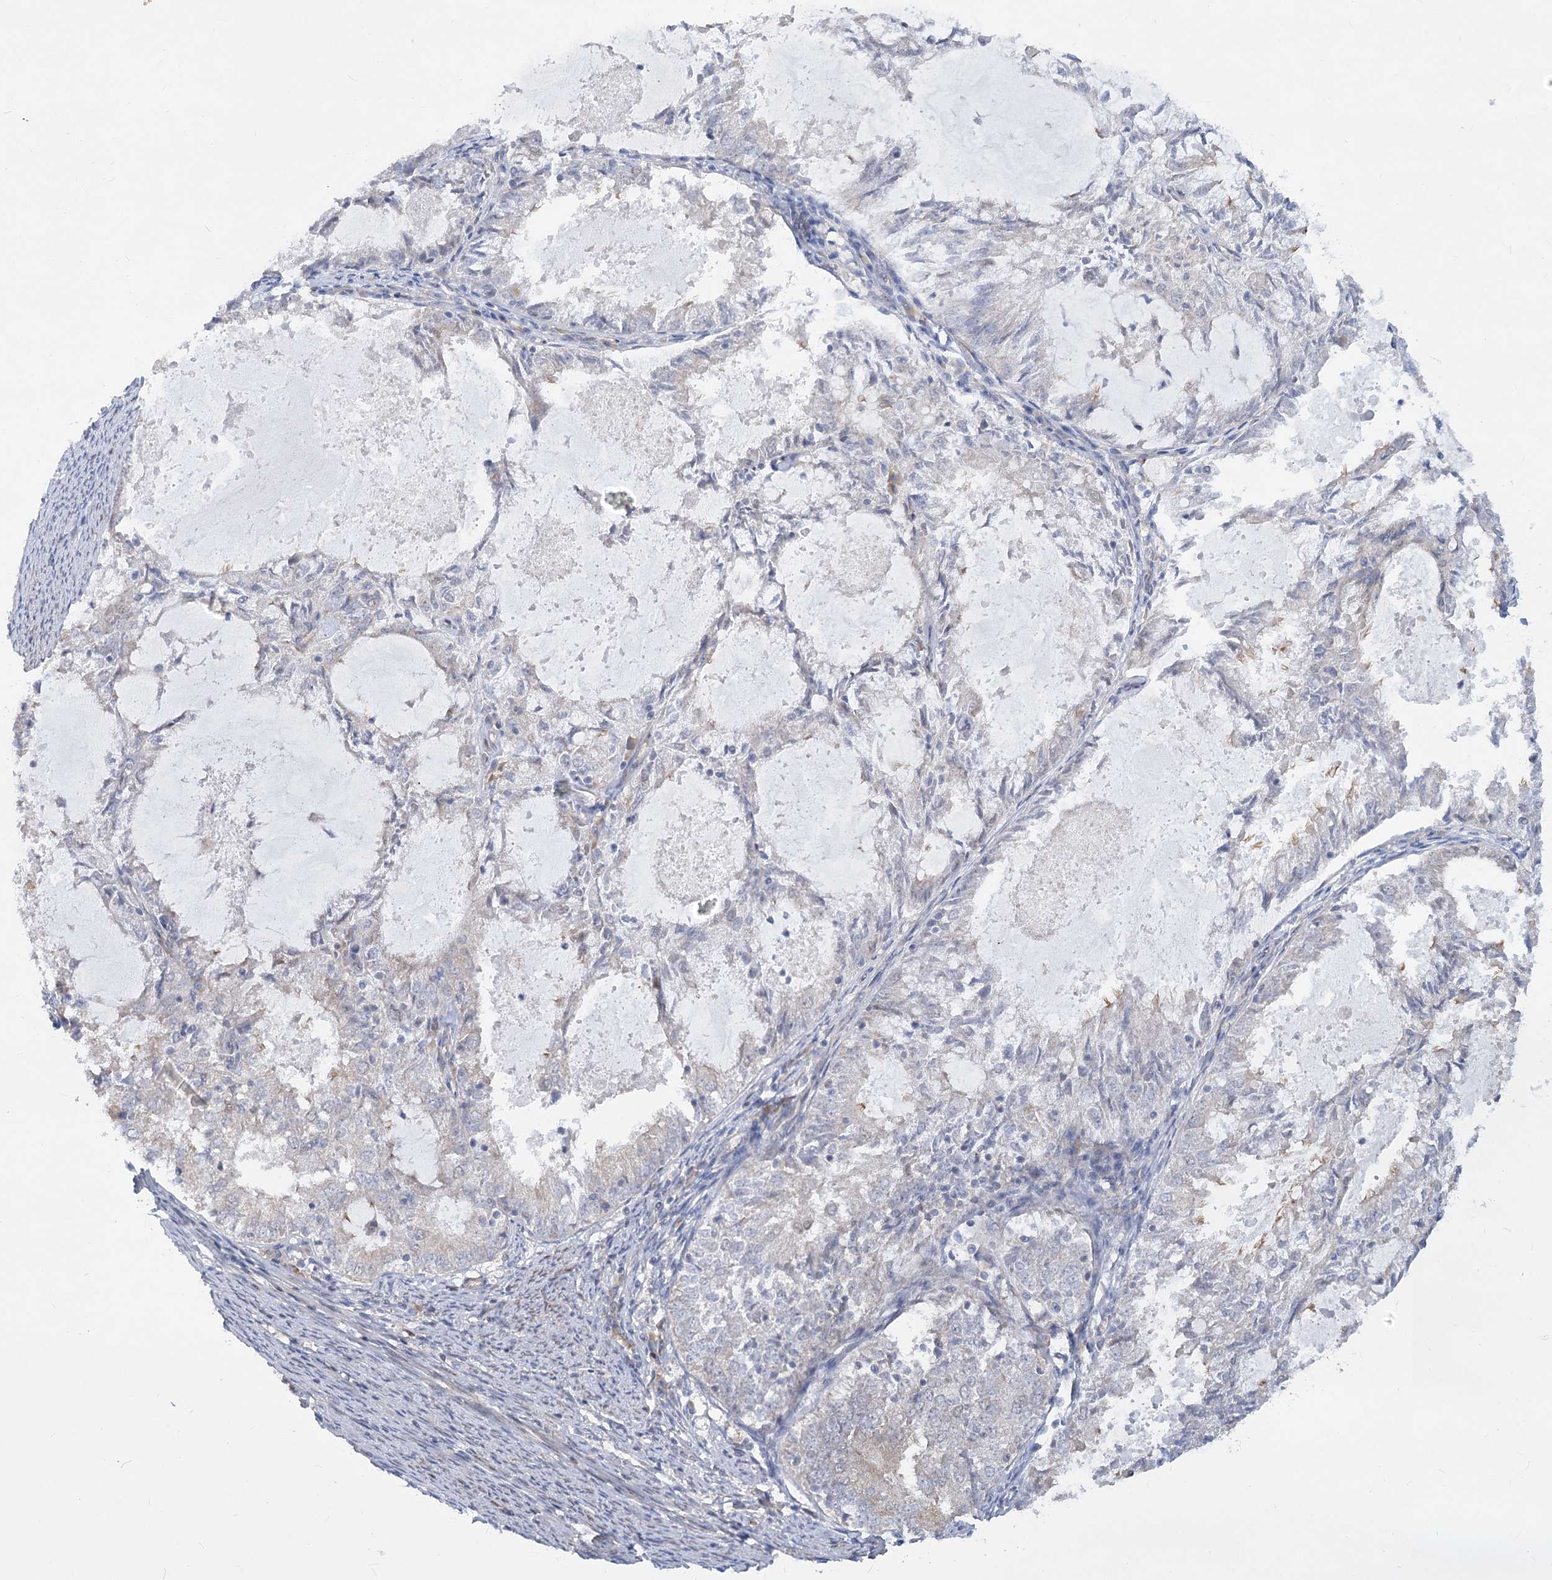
{"staining": {"intensity": "negative", "quantity": "none", "location": "none"}, "tissue": "endometrial cancer", "cell_type": "Tumor cells", "image_type": "cancer", "snomed": [{"axis": "morphology", "description": "Adenocarcinoma, NOS"}, {"axis": "topography", "description": "Endometrium"}], "caption": "IHC of human endometrial adenocarcinoma reveals no expression in tumor cells.", "gene": "ARSI", "patient": {"sex": "female", "age": 57}}